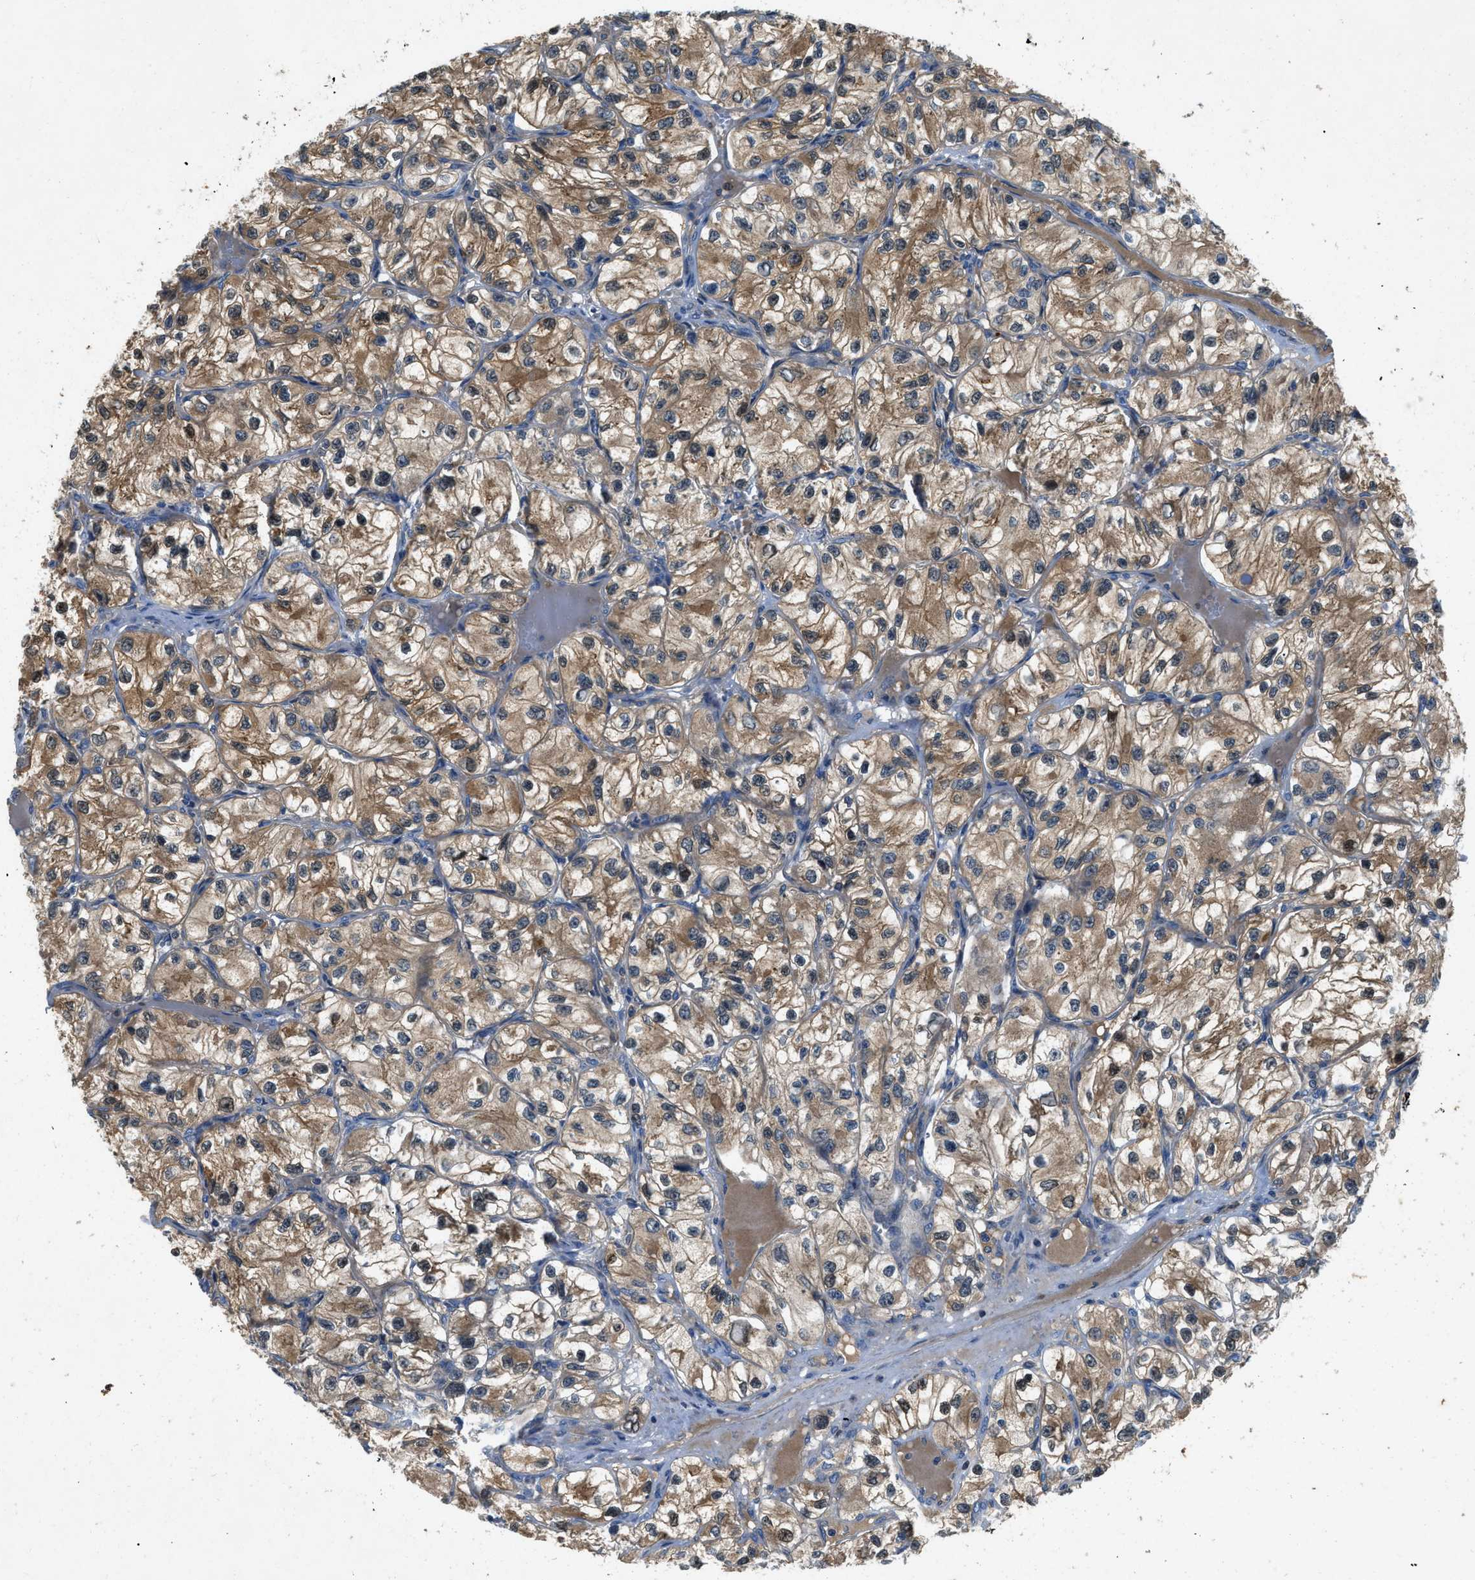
{"staining": {"intensity": "strong", "quantity": ">75%", "location": "cytoplasmic/membranous,nuclear"}, "tissue": "renal cancer", "cell_type": "Tumor cells", "image_type": "cancer", "snomed": [{"axis": "morphology", "description": "Adenocarcinoma, NOS"}, {"axis": "topography", "description": "Kidney"}], "caption": "Immunohistochemical staining of renal cancer (adenocarcinoma) displays high levels of strong cytoplasmic/membranous and nuclear staining in approximately >75% of tumor cells.", "gene": "GPR31", "patient": {"sex": "female", "age": 57}}